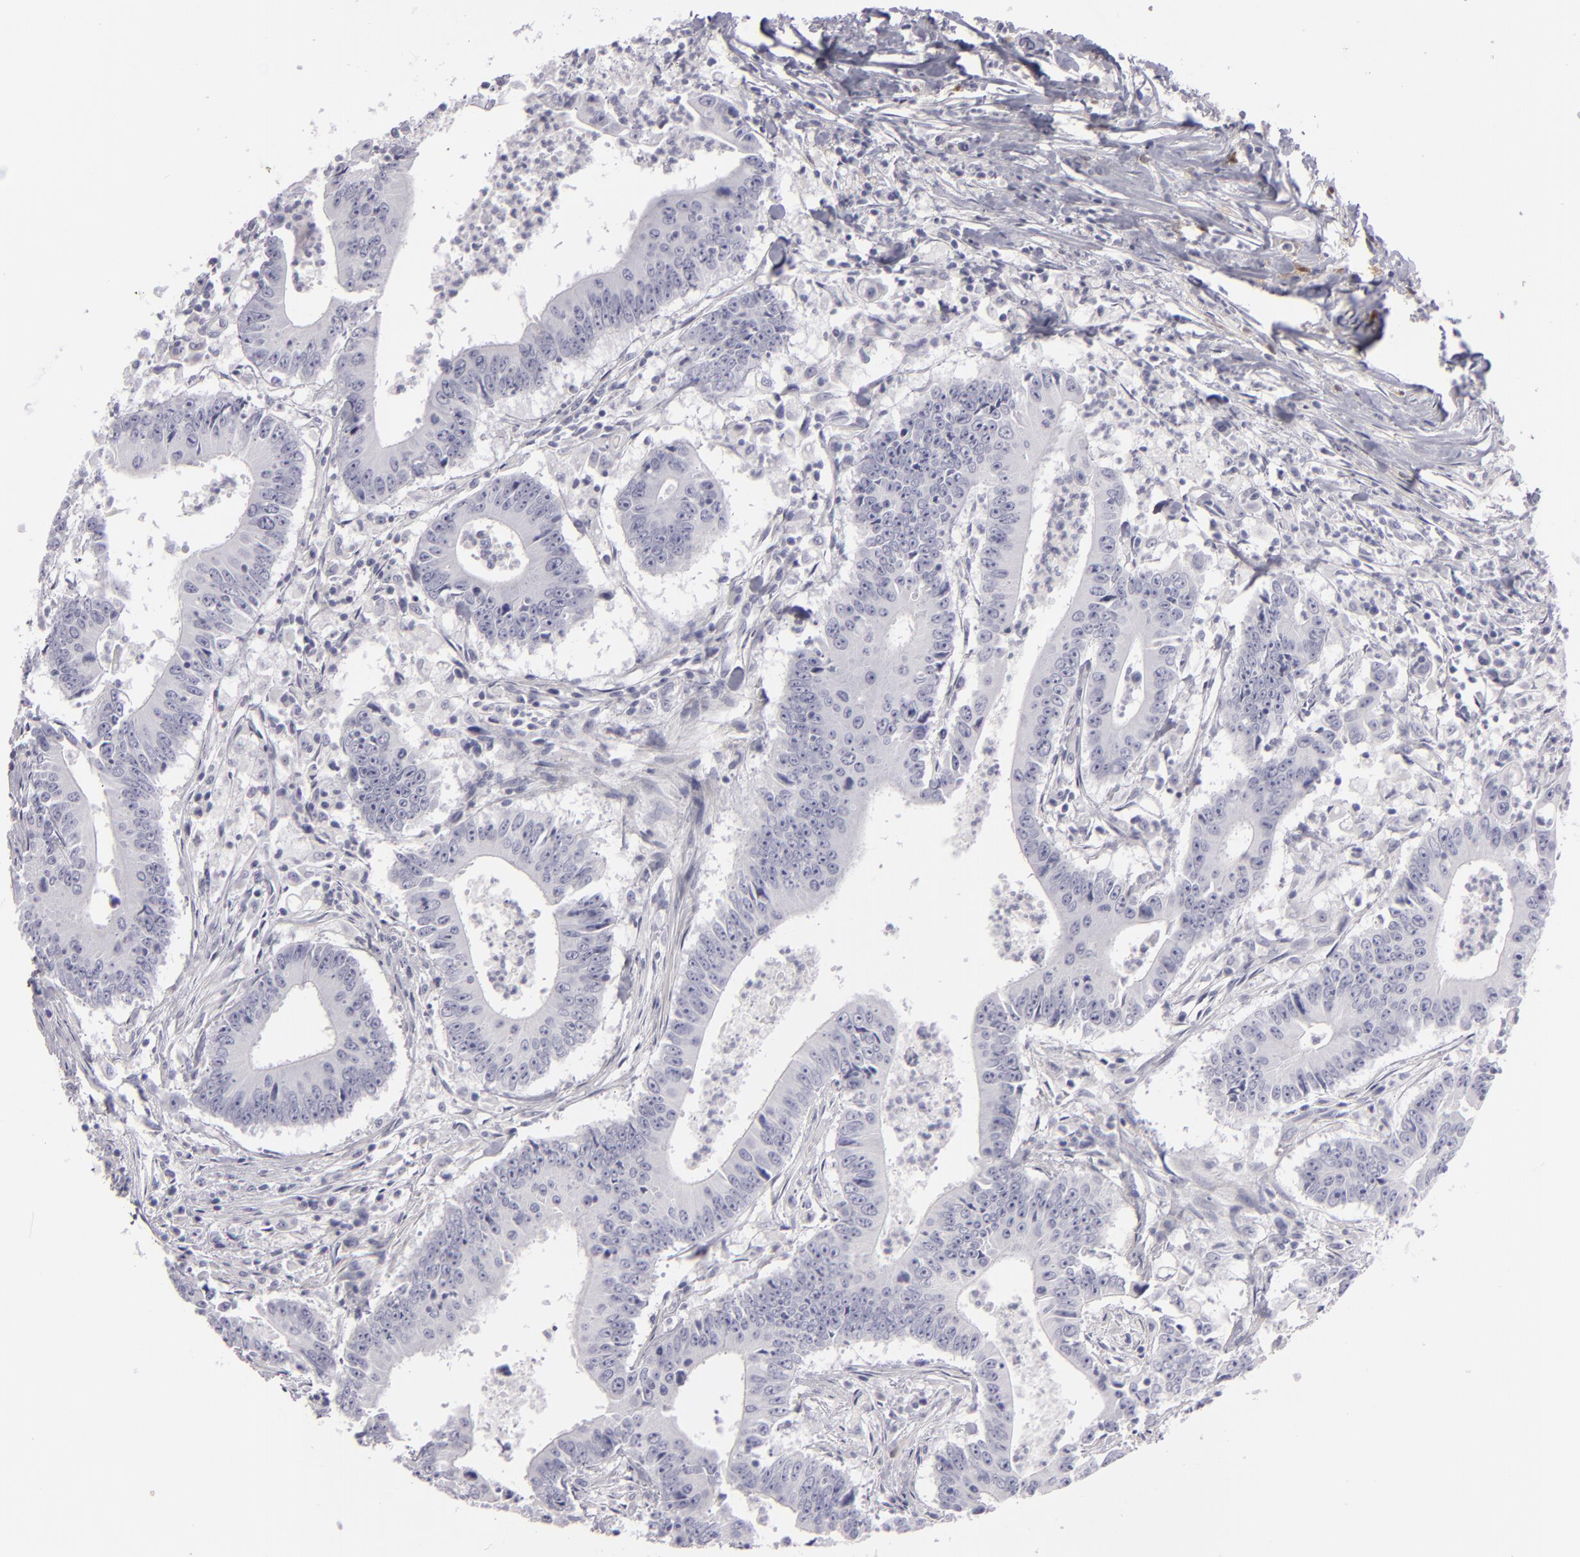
{"staining": {"intensity": "negative", "quantity": "none", "location": "none"}, "tissue": "colorectal cancer", "cell_type": "Tumor cells", "image_type": "cancer", "snomed": [{"axis": "morphology", "description": "Adenocarcinoma, NOS"}, {"axis": "topography", "description": "Colon"}], "caption": "Tumor cells show no significant protein expression in colorectal cancer.", "gene": "F13A1", "patient": {"sex": "male", "age": 55}}